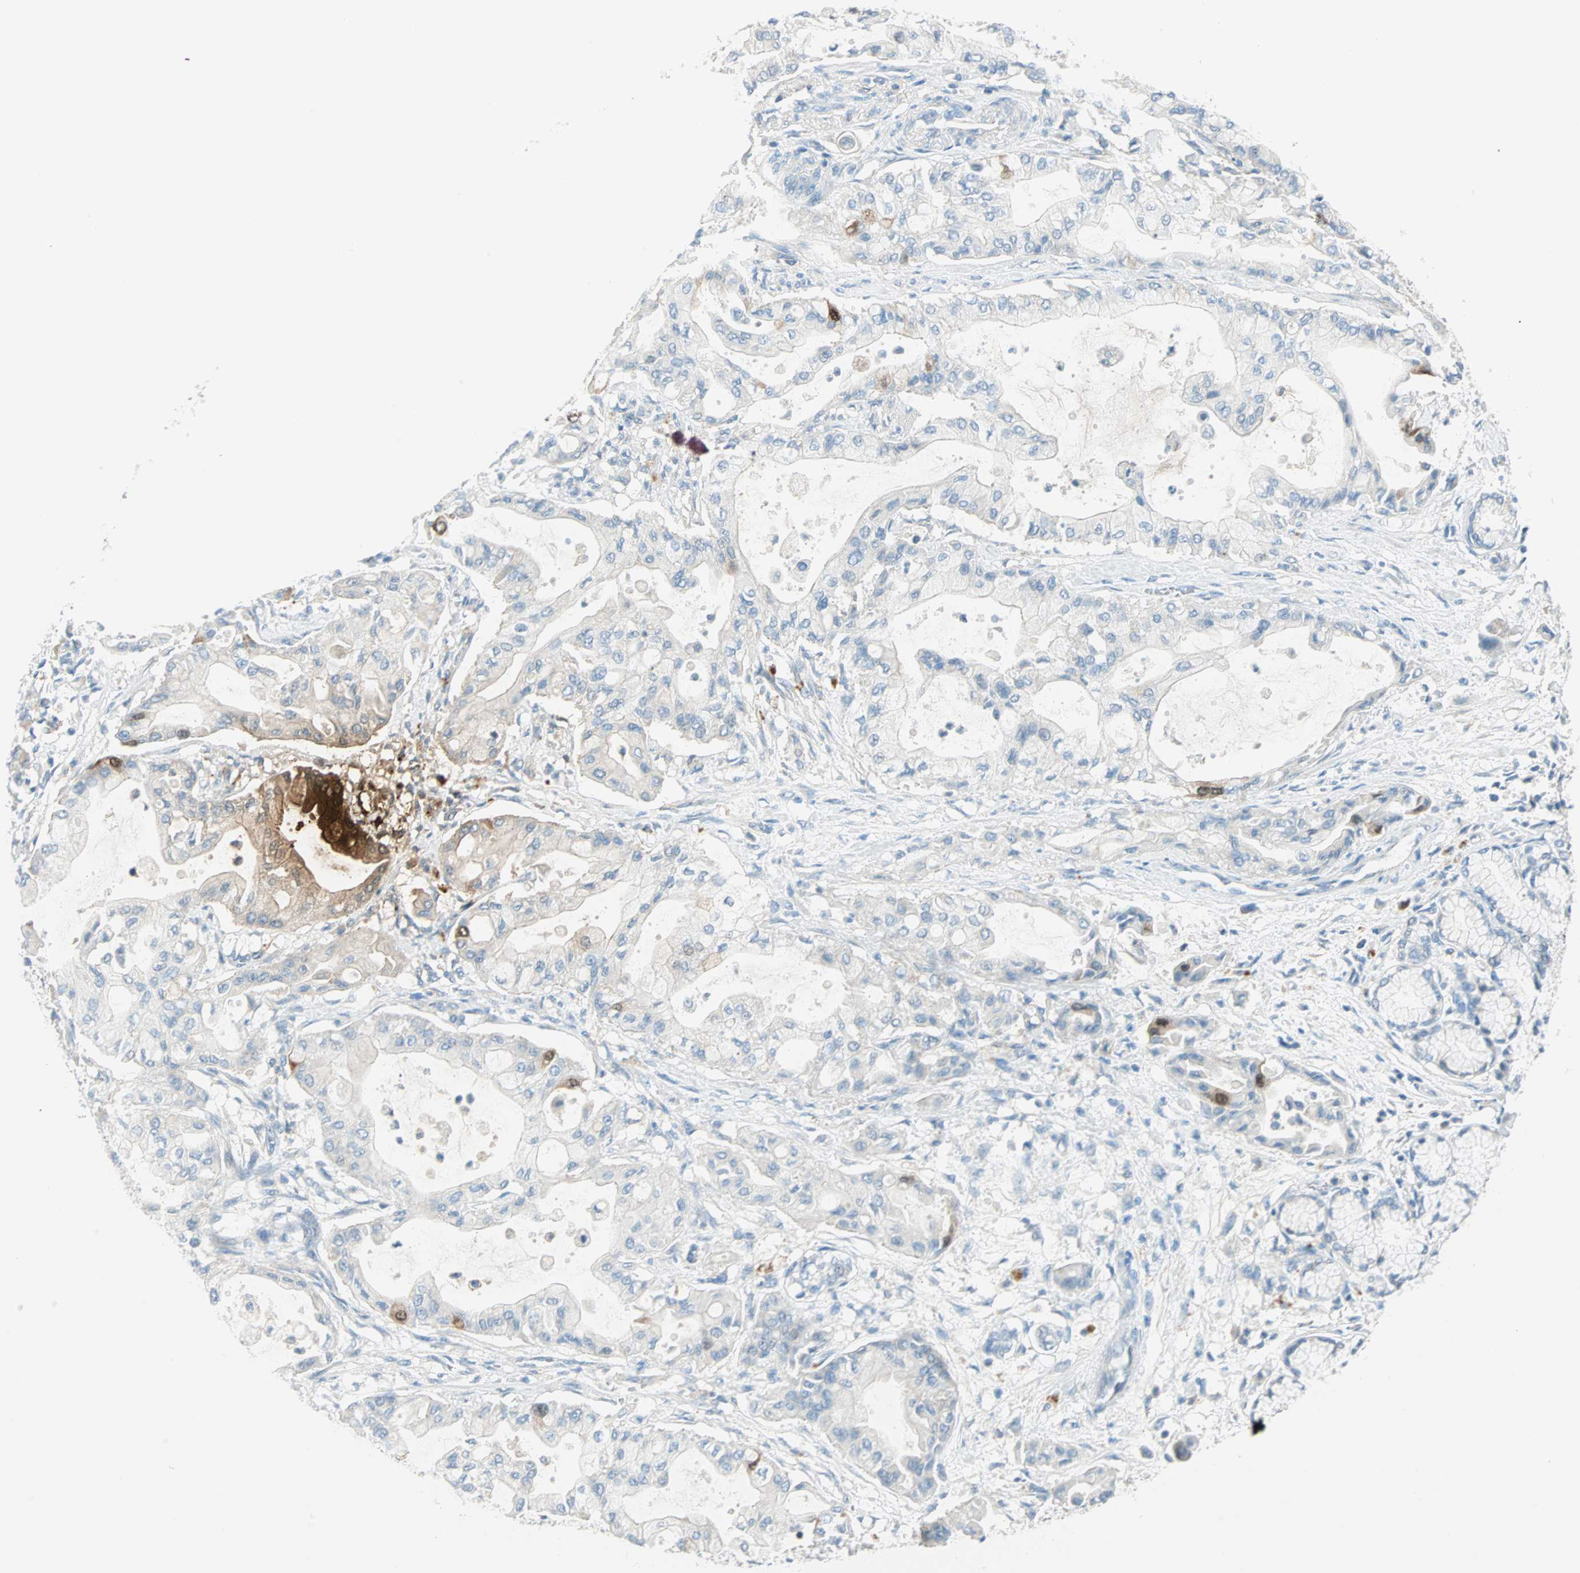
{"staining": {"intensity": "moderate", "quantity": "<25%", "location": "cytoplasmic/membranous"}, "tissue": "pancreatic cancer", "cell_type": "Tumor cells", "image_type": "cancer", "snomed": [{"axis": "morphology", "description": "Adenocarcinoma, NOS"}, {"axis": "morphology", "description": "Adenocarcinoma, metastatic, NOS"}, {"axis": "topography", "description": "Lymph node"}, {"axis": "topography", "description": "Pancreas"}, {"axis": "topography", "description": "Duodenum"}], "caption": "Tumor cells display low levels of moderate cytoplasmic/membranous expression in approximately <25% of cells in pancreatic cancer.", "gene": "PTTG1", "patient": {"sex": "female", "age": 64}}